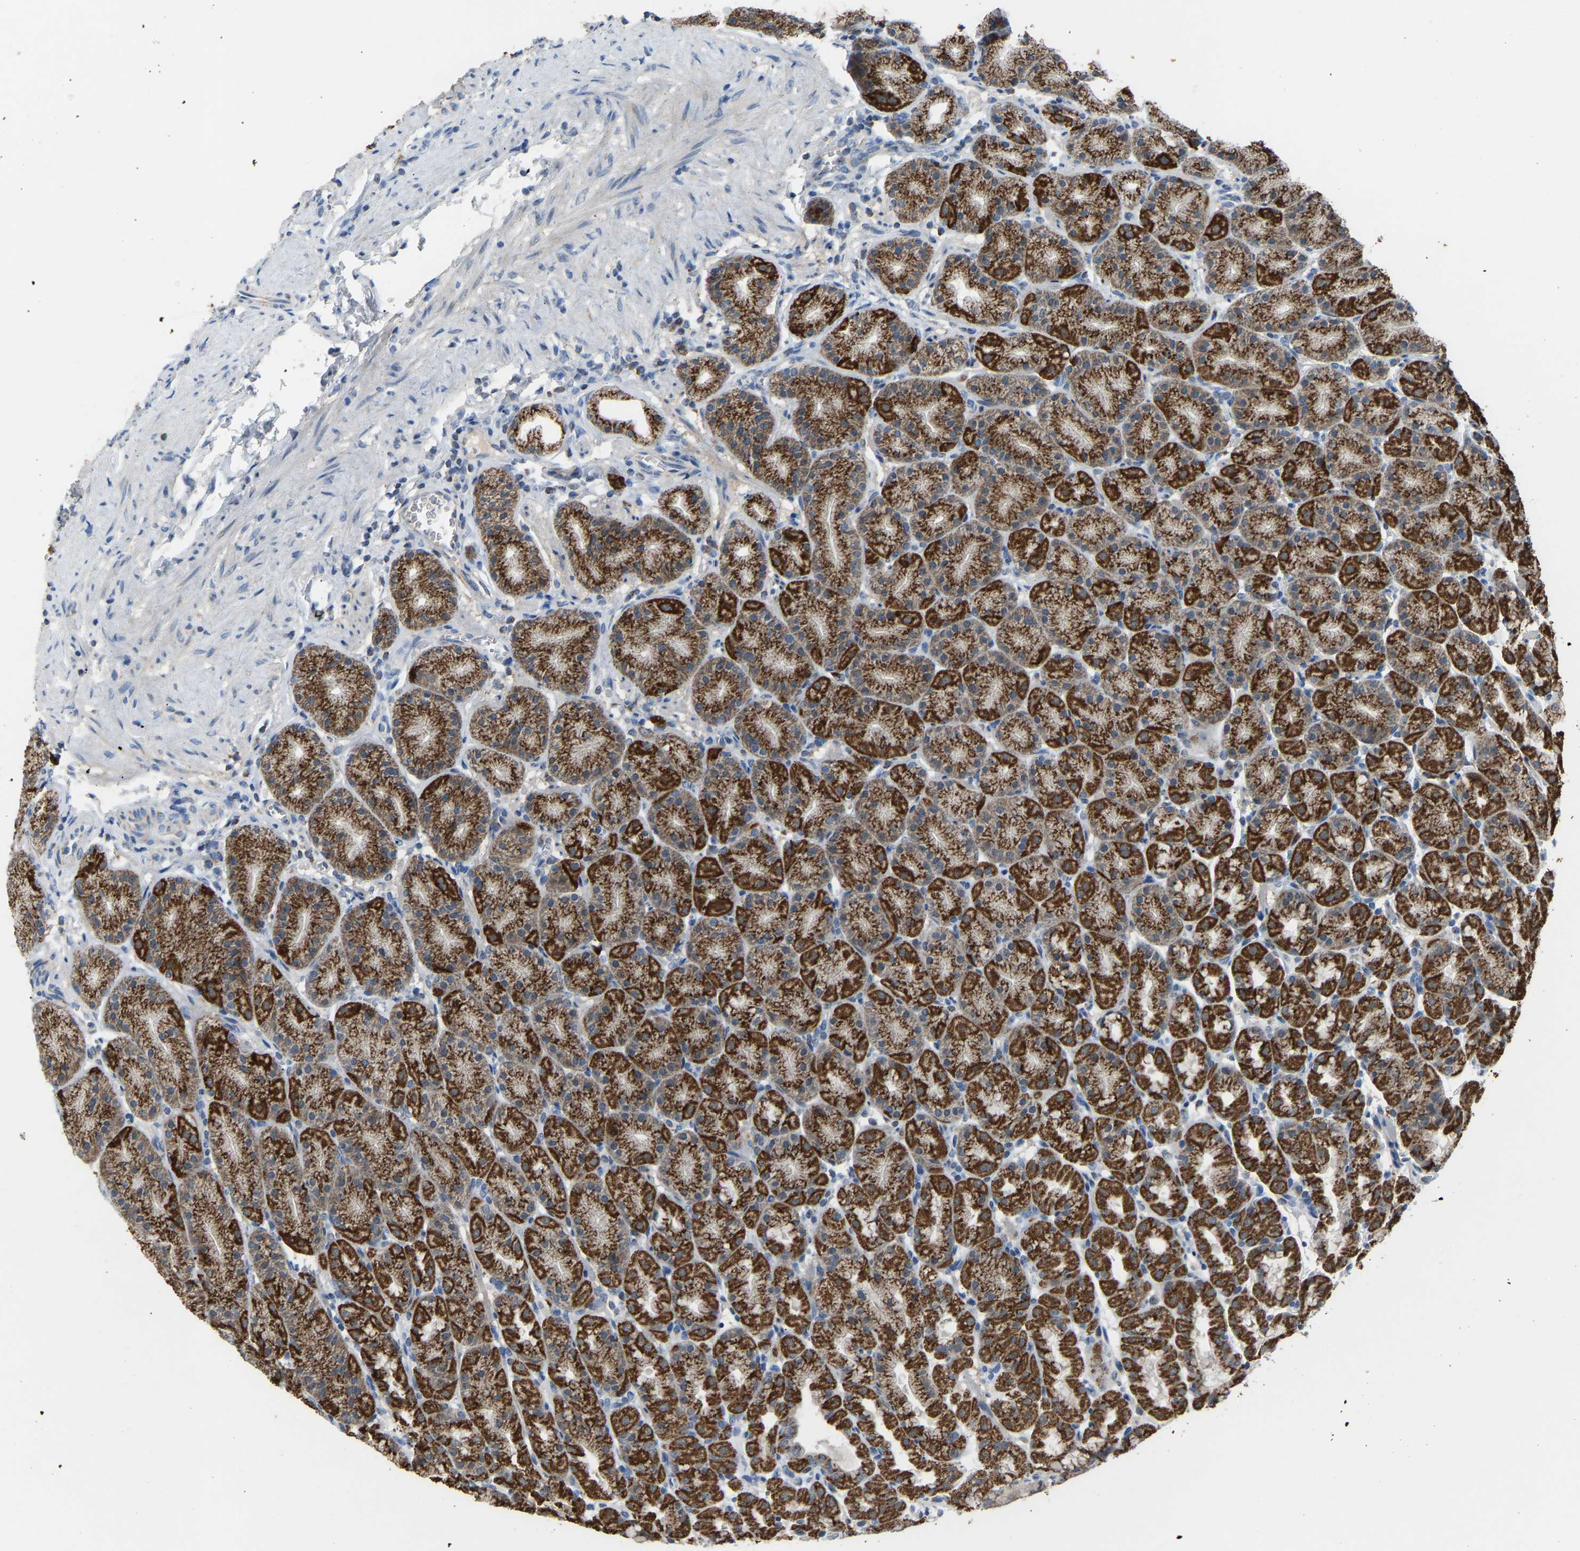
{"staining": {"intensity": "strong", "quantity": ">75%", "location": "cytoplasmic/membranous"}, "tissue": "stomach", "cell_type": "Glandular cells", "image_type": "normal", "snomed": [{"axis": "morphology", "description": "Normal tissue, NOS"}, {"axis": "topography", "description": "Stomach"}], "caption": "A histopathology image of human stomach stained for a protein displays strong cytoplasmic/membranous brown staining in glandular cells. (DAB (3,3'-diaminobenzidine) IHC, brown staining for protein, blue staining for nuclei).", "gene": "CANT1", "patient": {"sex": "male", "age": 42}}